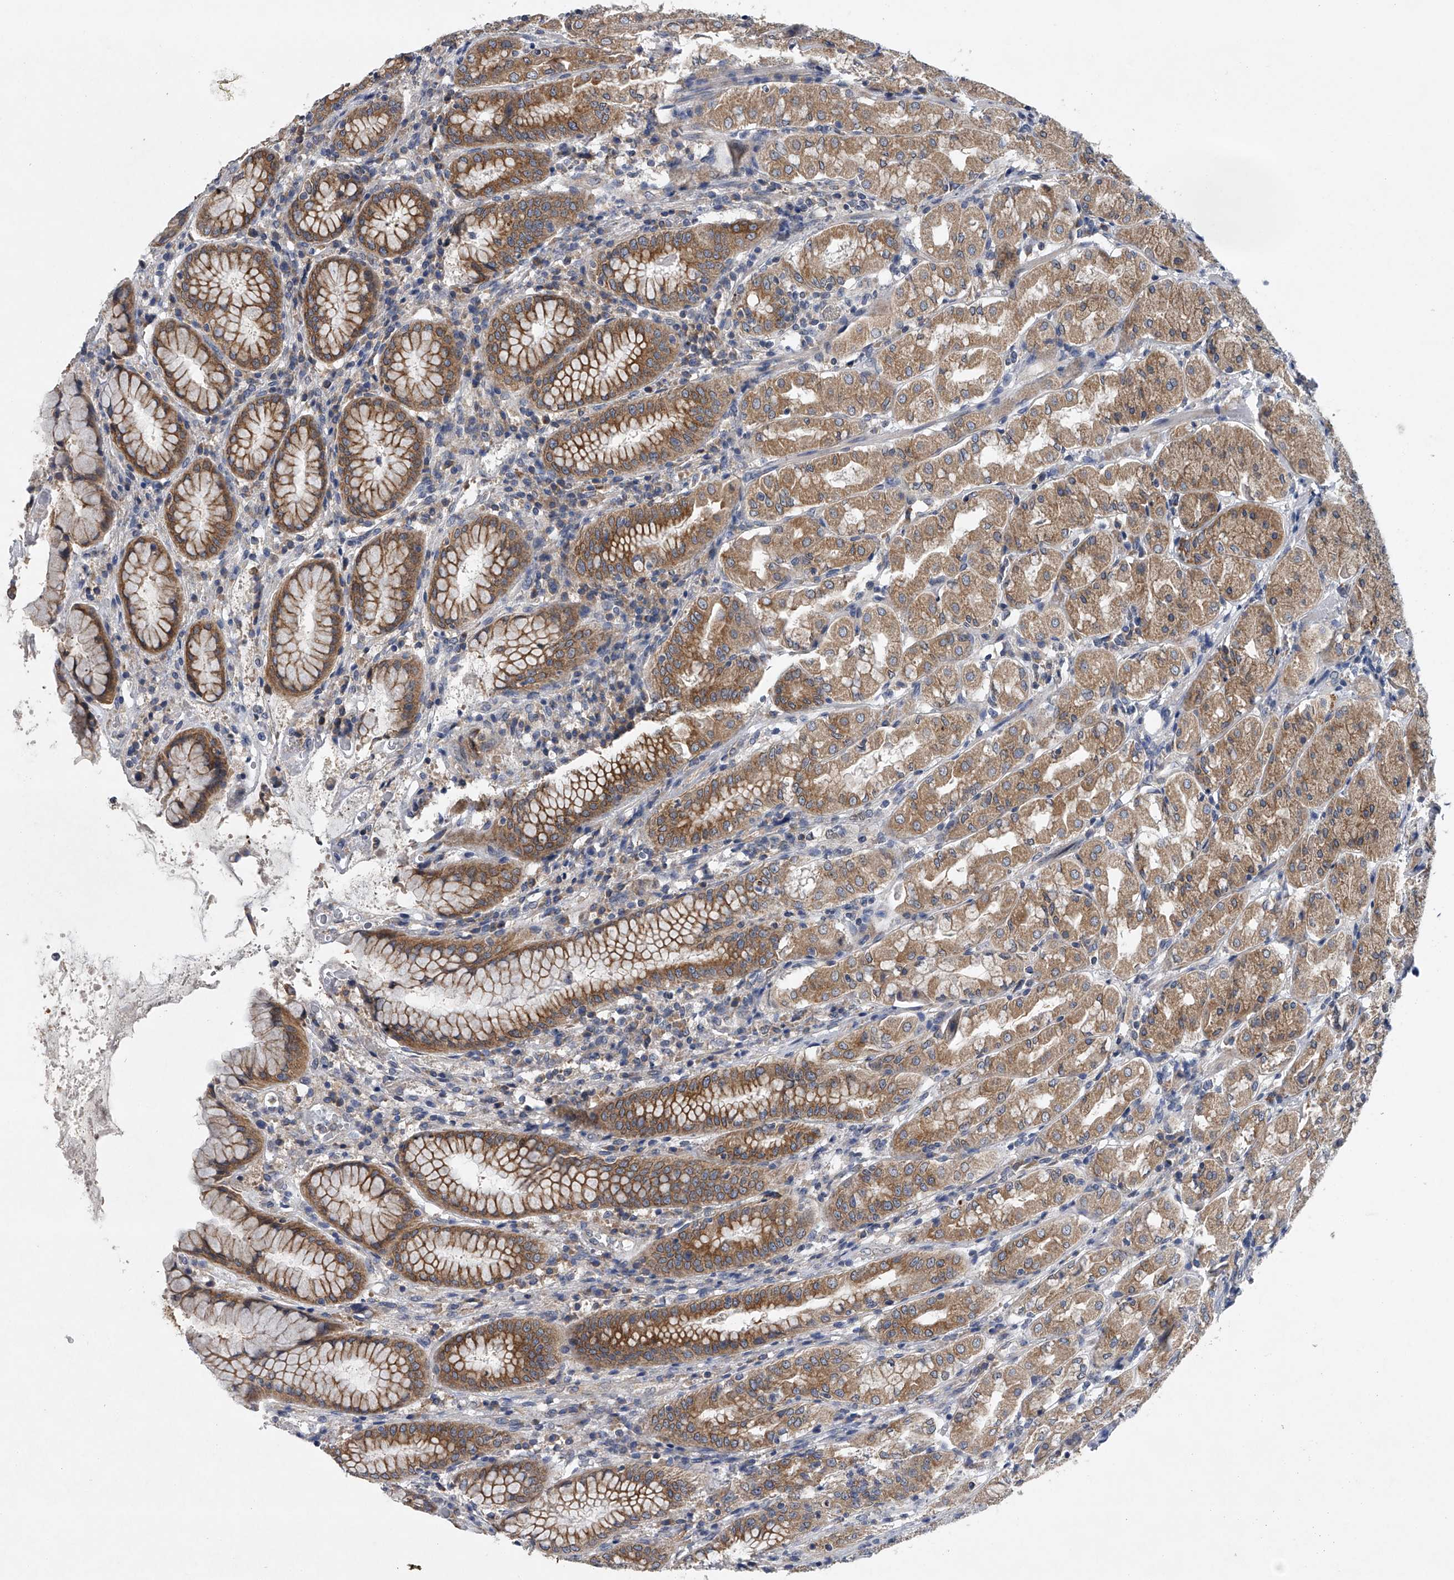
{"staining": {"intensity": "moderate", "quantity": ">75%", "location": "cytoplasmic/membranous"}, "tissue": "stomach", "cell_type": "Glandular cells", "image_type": "normal", "snomed": [{"axis": "morphology", "description": "Normal tissue, NOS"}, {"axis": "topography", "description": "Stomach"}, {"axis": "topography", "description": "Stomach, lower"}], "caption": "Immunohistochemical staining of unremarkable human stomach displays >75% levels of moderate cytoplasmic/membranous protein positivity in approximately >75% of glandular cells.", "gene": "RNF5", "patient": {"sex": "female", "age": 56}}